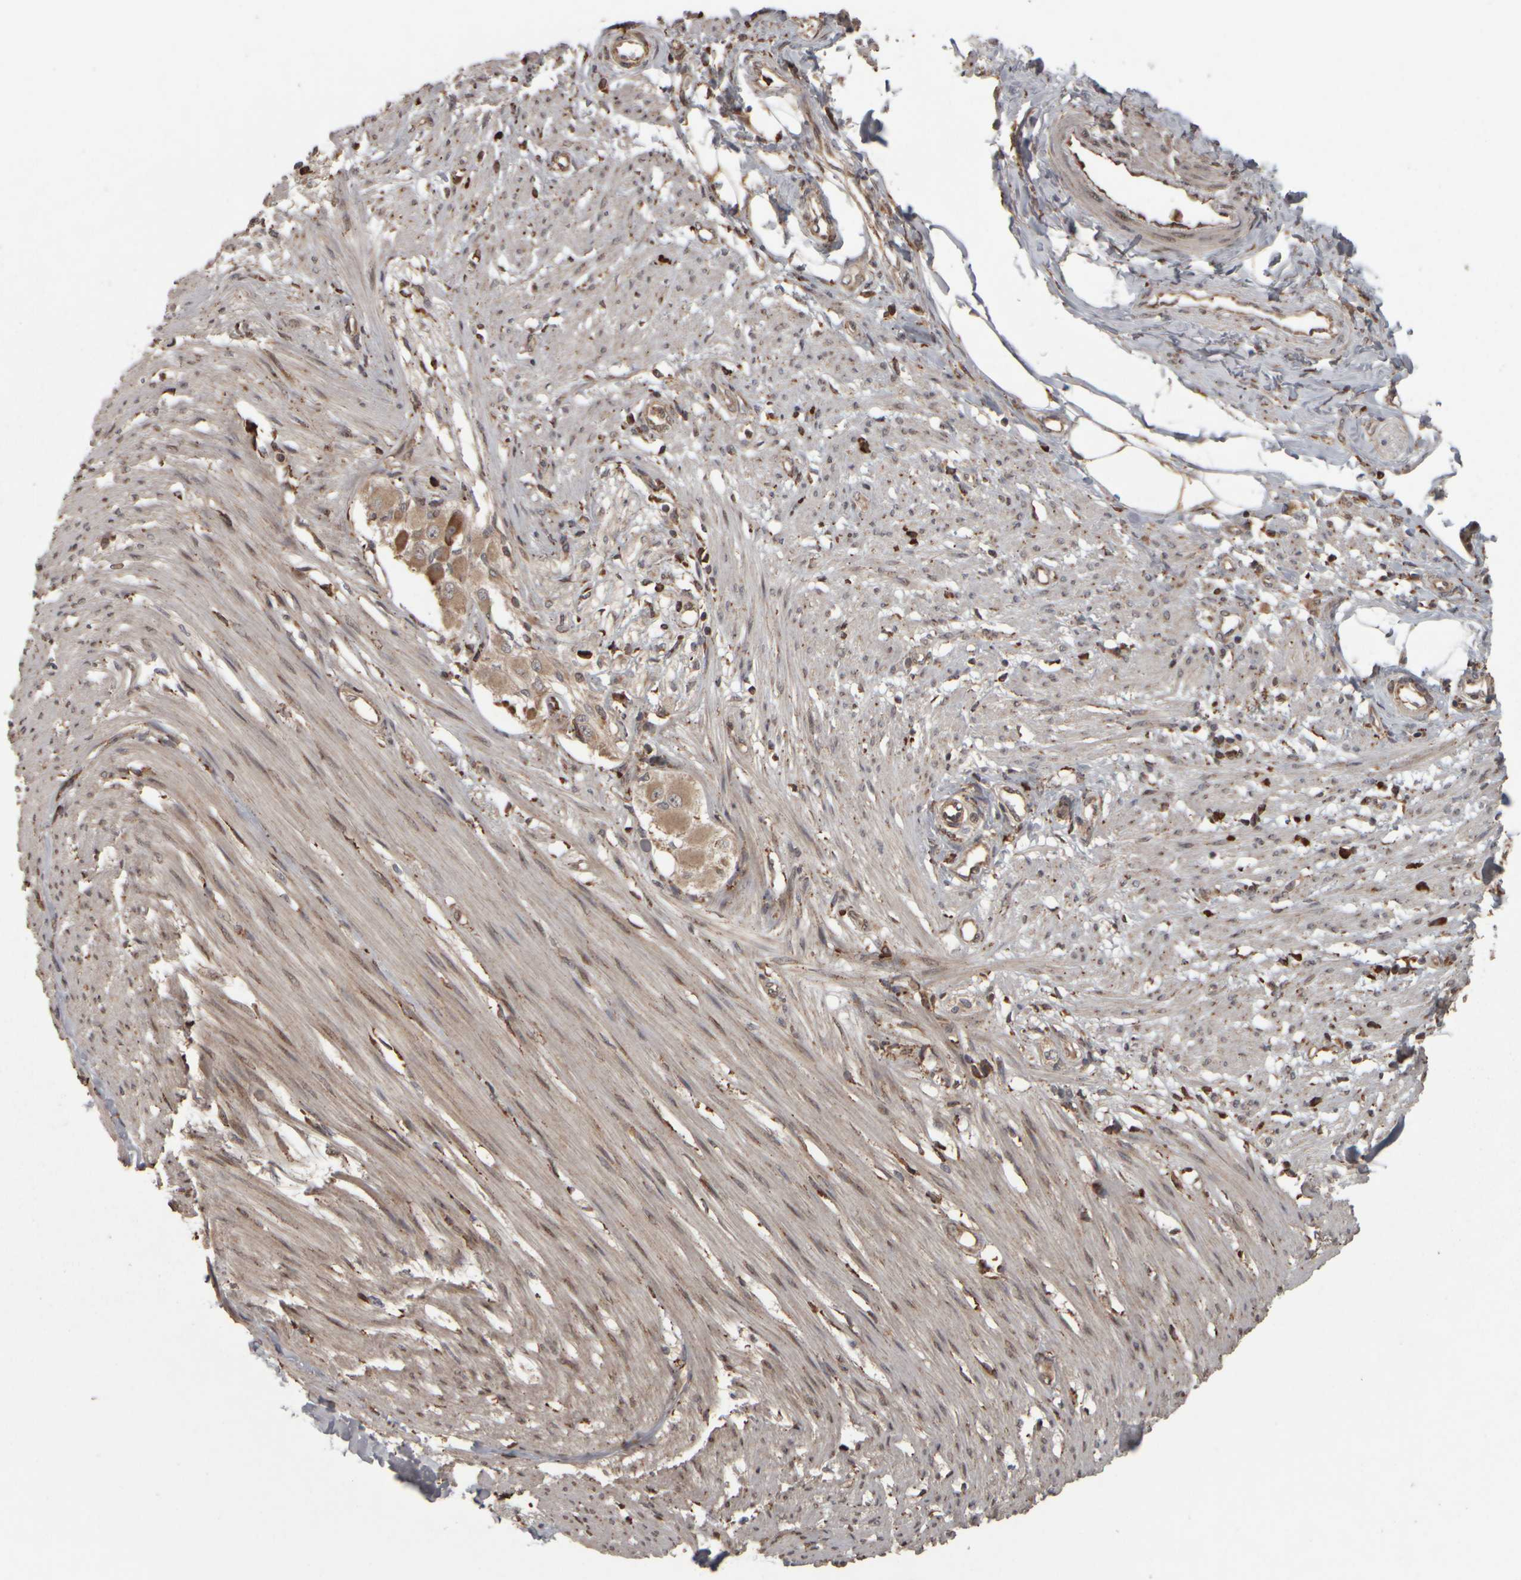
{"staining": {"intensity": "weak", "quantity": ">75%", "location": "cytoplasmic/membranous"}, "tissue": "smooth muscle", "cell_type": "Smooth muscle cells", "image_type": "normal", "snomed": [{"axis": "morphology", "description": "Normal tissue, NOS"}, {"axis": "morphology", "description": "Adenocarcinoma, NOS"}, {"axis": "topography", "description": "Smooth muscle"}, {"axis": "topography", "description": "Colon"}], "caption": "Human smooth muscle stained for a protein (brown) exhibits weak cytoplasmic/membranous positive expression in approximately >75% of smooth muscle cells.", "gene": "AGBL3", "patient": {"sex": "male", "age": 14}}